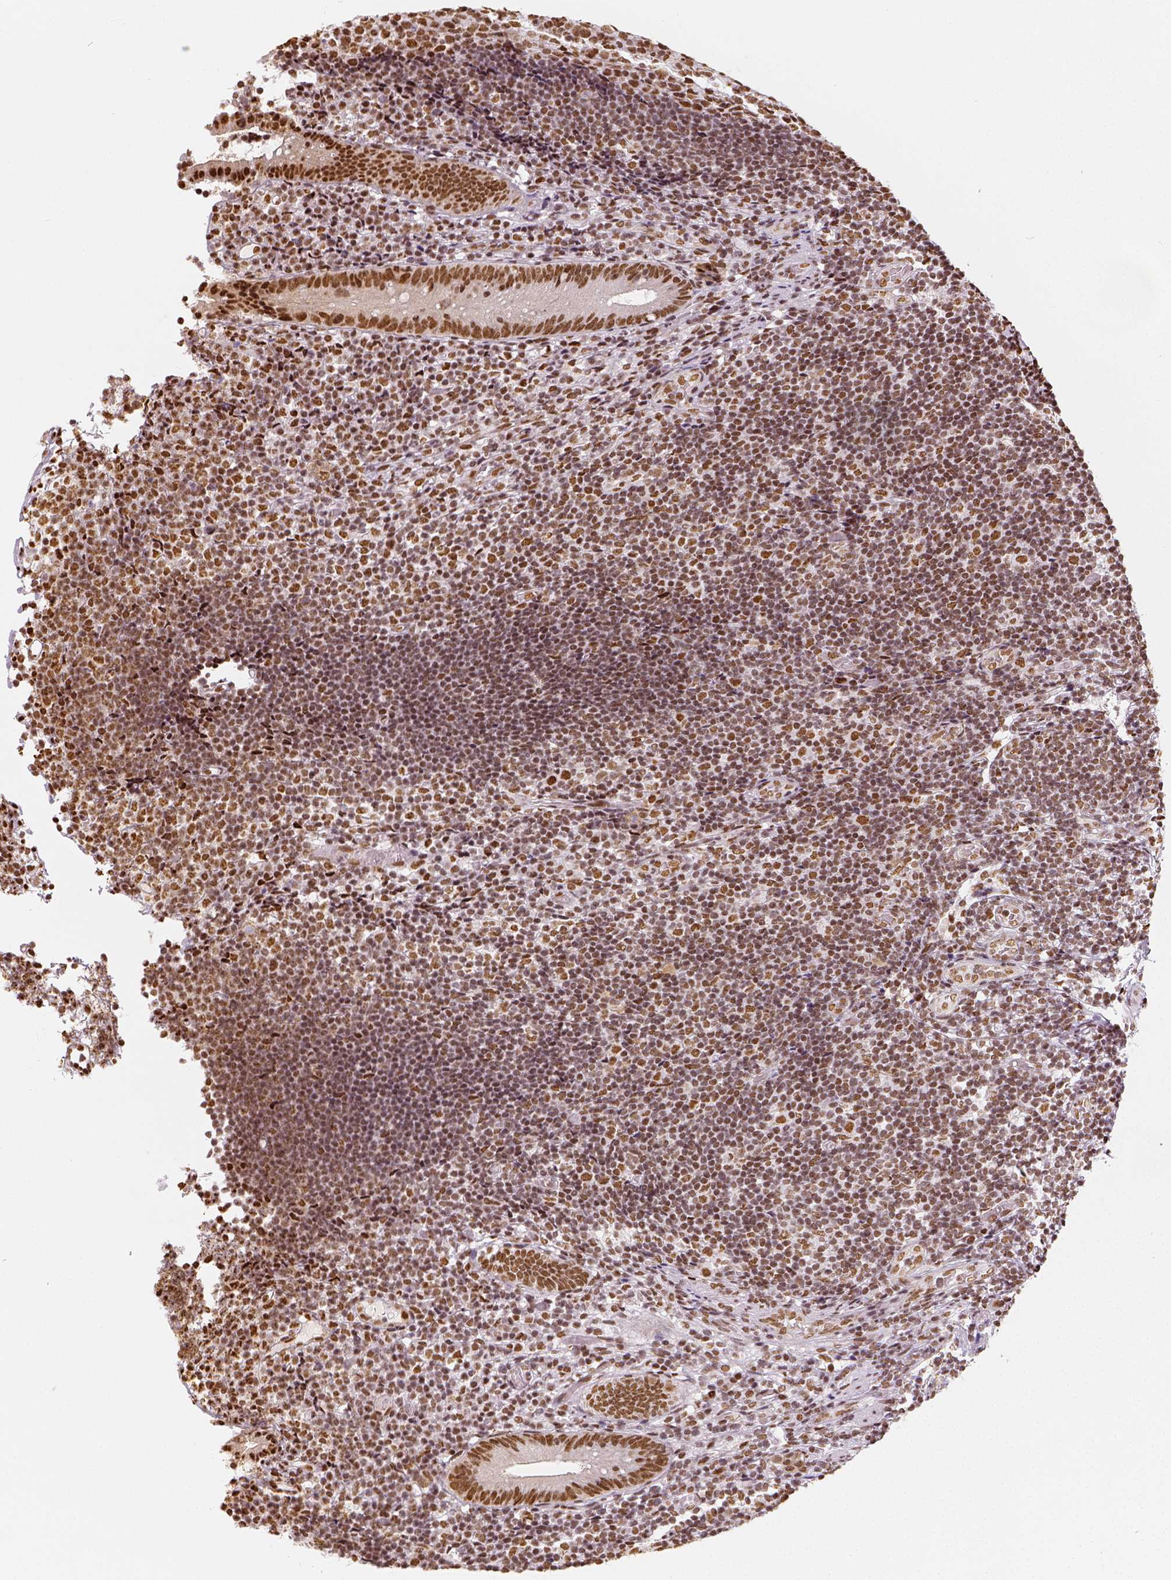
{"staining": {"intensity": "strong", "quantity": ">75%", "location": "nuclear"}, "tissue": "appendix", "cell_type": "Glandular cells", "image_type": "normal", "snomed": [{"axis": "morphology", "description": "Normal tissue, NOS"}, {"axis": "topography", "description": "Appendix"}], "caption": "This histopathology image demonstrates immunohistochemistry (IHC) staining of unremarkable human appendix, with high strong nuclear staining in approximately >75% of glandular cells.", "gene": "KDM5B", "patient": {"sex": "female", "age": 32}}